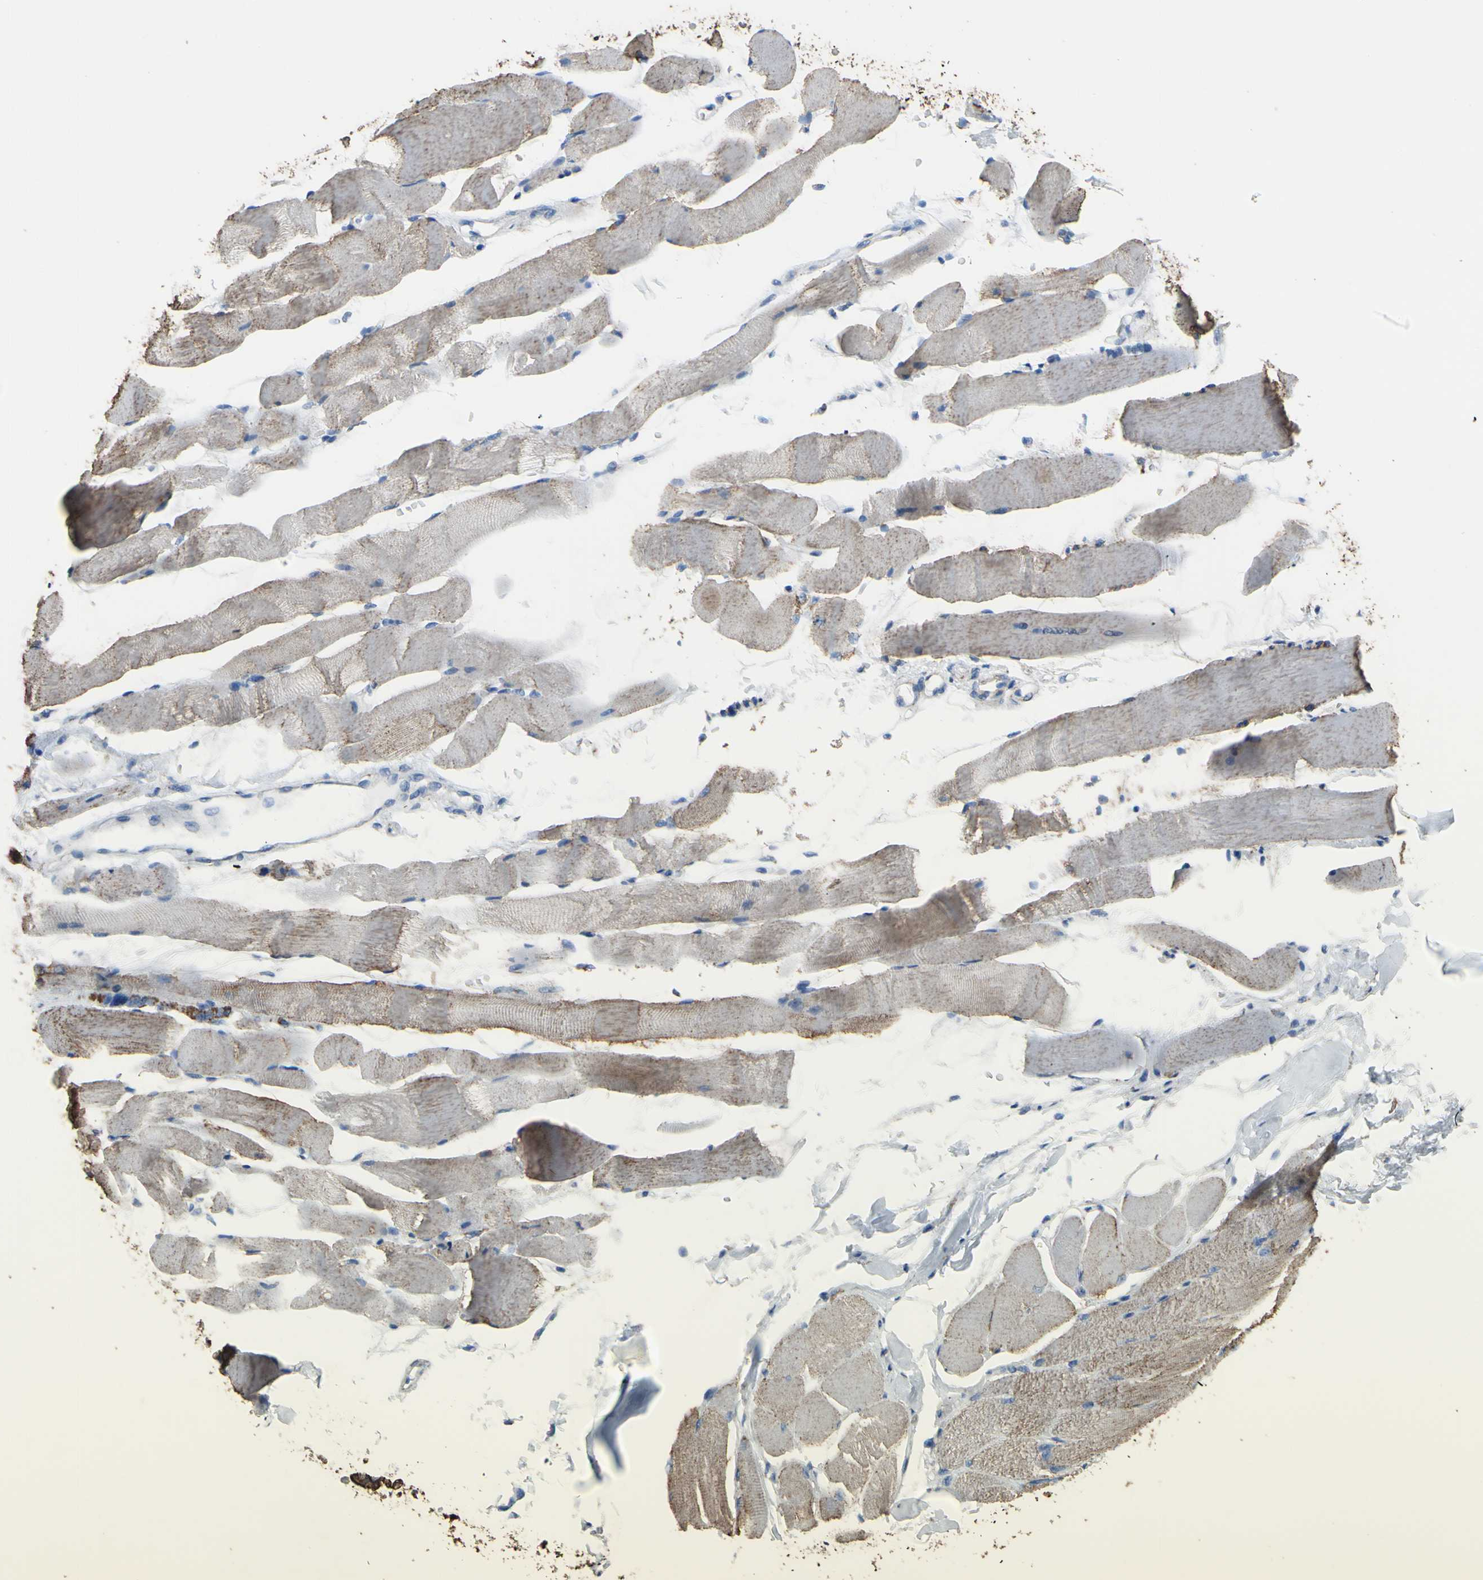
{"staining": {"intensity": "weak", "quantity": "25%-75%", "location": "cytoplasmic/membranous"}, "tissue": "skeletal muscle", "cell_type": "Myocytes", "image_type": "normal", "snomed": [{"axis": "morphology", "description": "Normal tissue, NOS"}, {"axis": "topography", "description": "Skeletal muscle"}, {"axis": "topography", "description": "Peripheral nerve tissue"}], "caption": "Immunohistochemical staining of unremarkable human skeletal muscle exhibits low levels of weak cytoplasmic/membranous expression in approximately 25%-75% of myocytes.", "gene": "CMKLR2", "patient": {"sex": "female", "age": 84}}